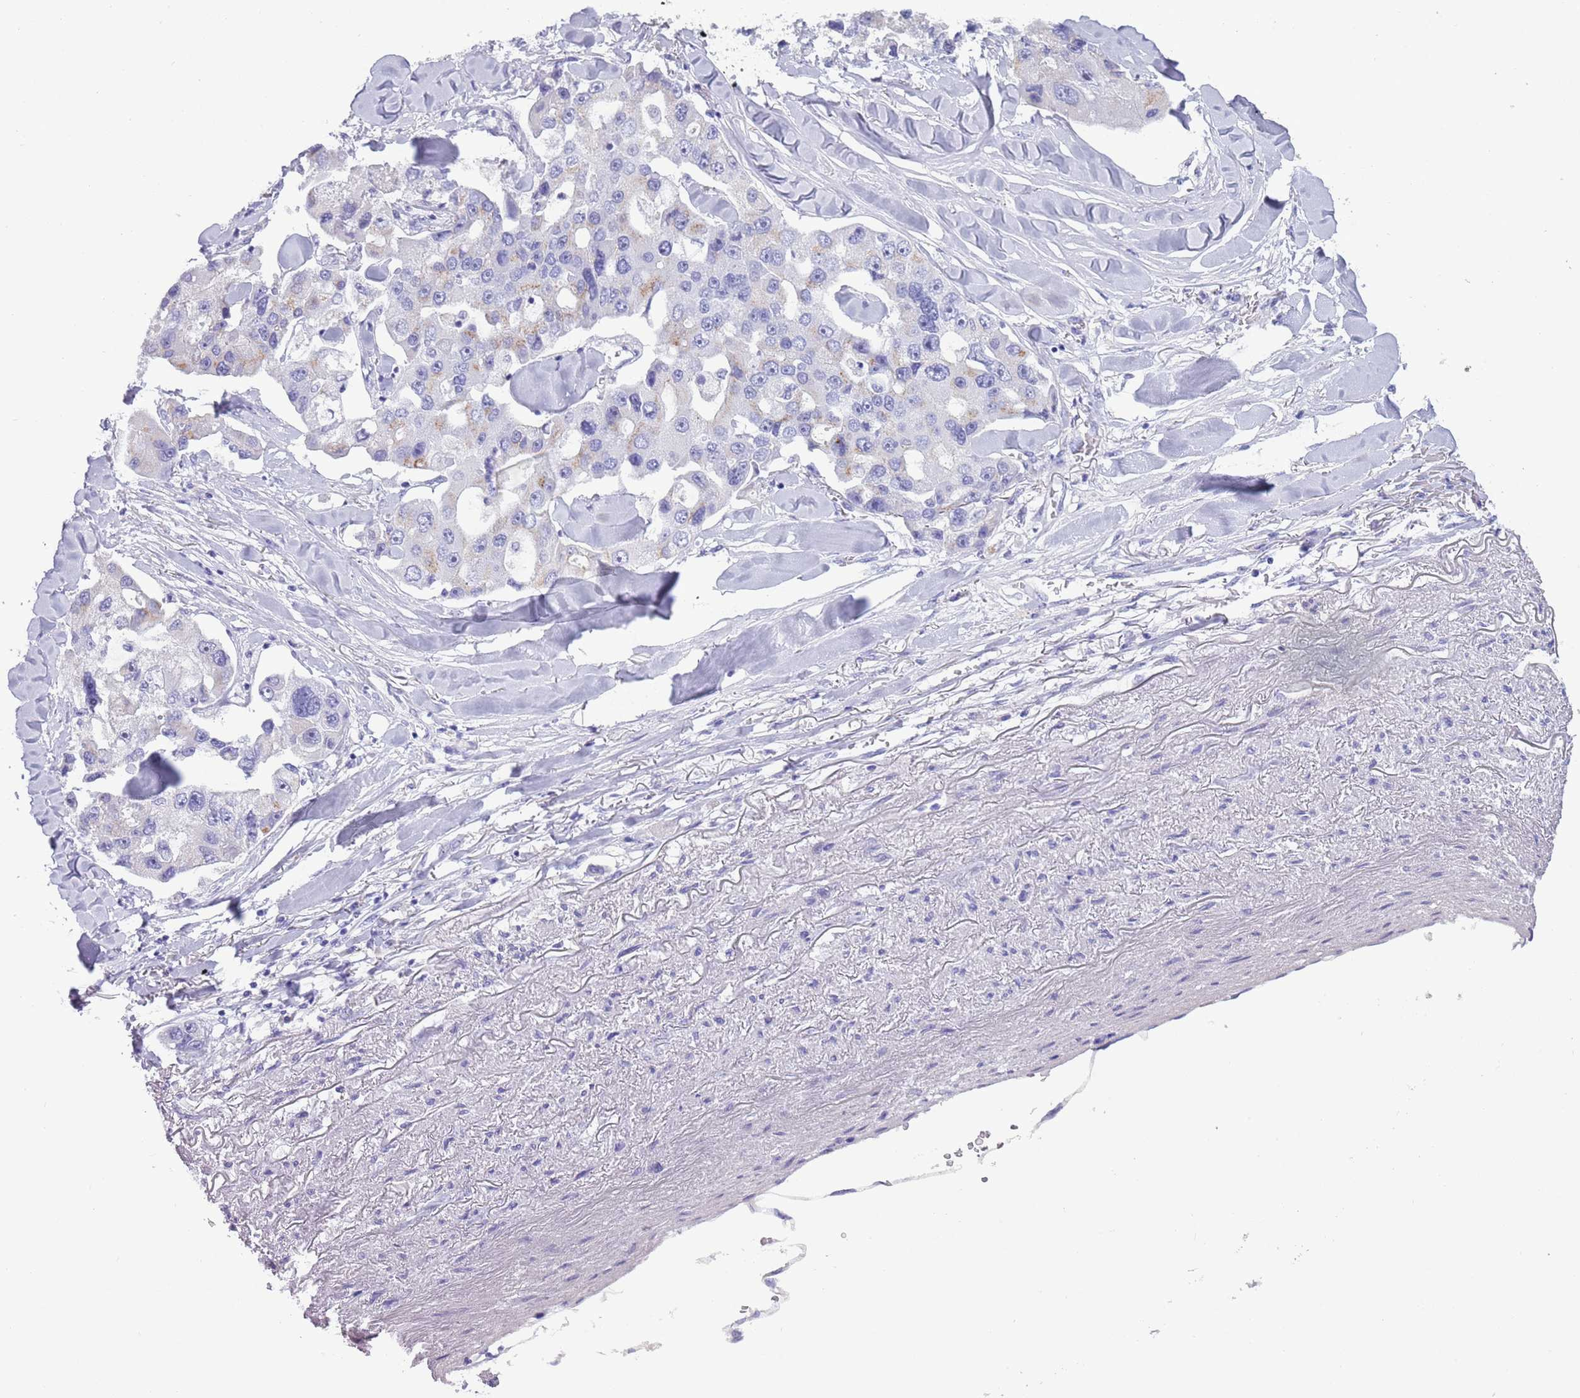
{"staining": {"intensity": "weak", "quantity": "<25%", "location": "cytoplasmic/membranous"}, "tissue": "lung cancer", "cell_type": "Tumor cells", "image_type": "cancer", "snomed": [{"axis": "morphology", "description": "Adenocarcinoma, NOS"}, {"axis": "topography", "description": "Lung"}], "caption": "An immunohistochemistry micrograph of adenocarcinoma (lung) is shown. There is no staining in tumor cells of adenocarcinoma (lung).", "gene": "NBPF6", "patient": {"sex": "female", "age": 54}}